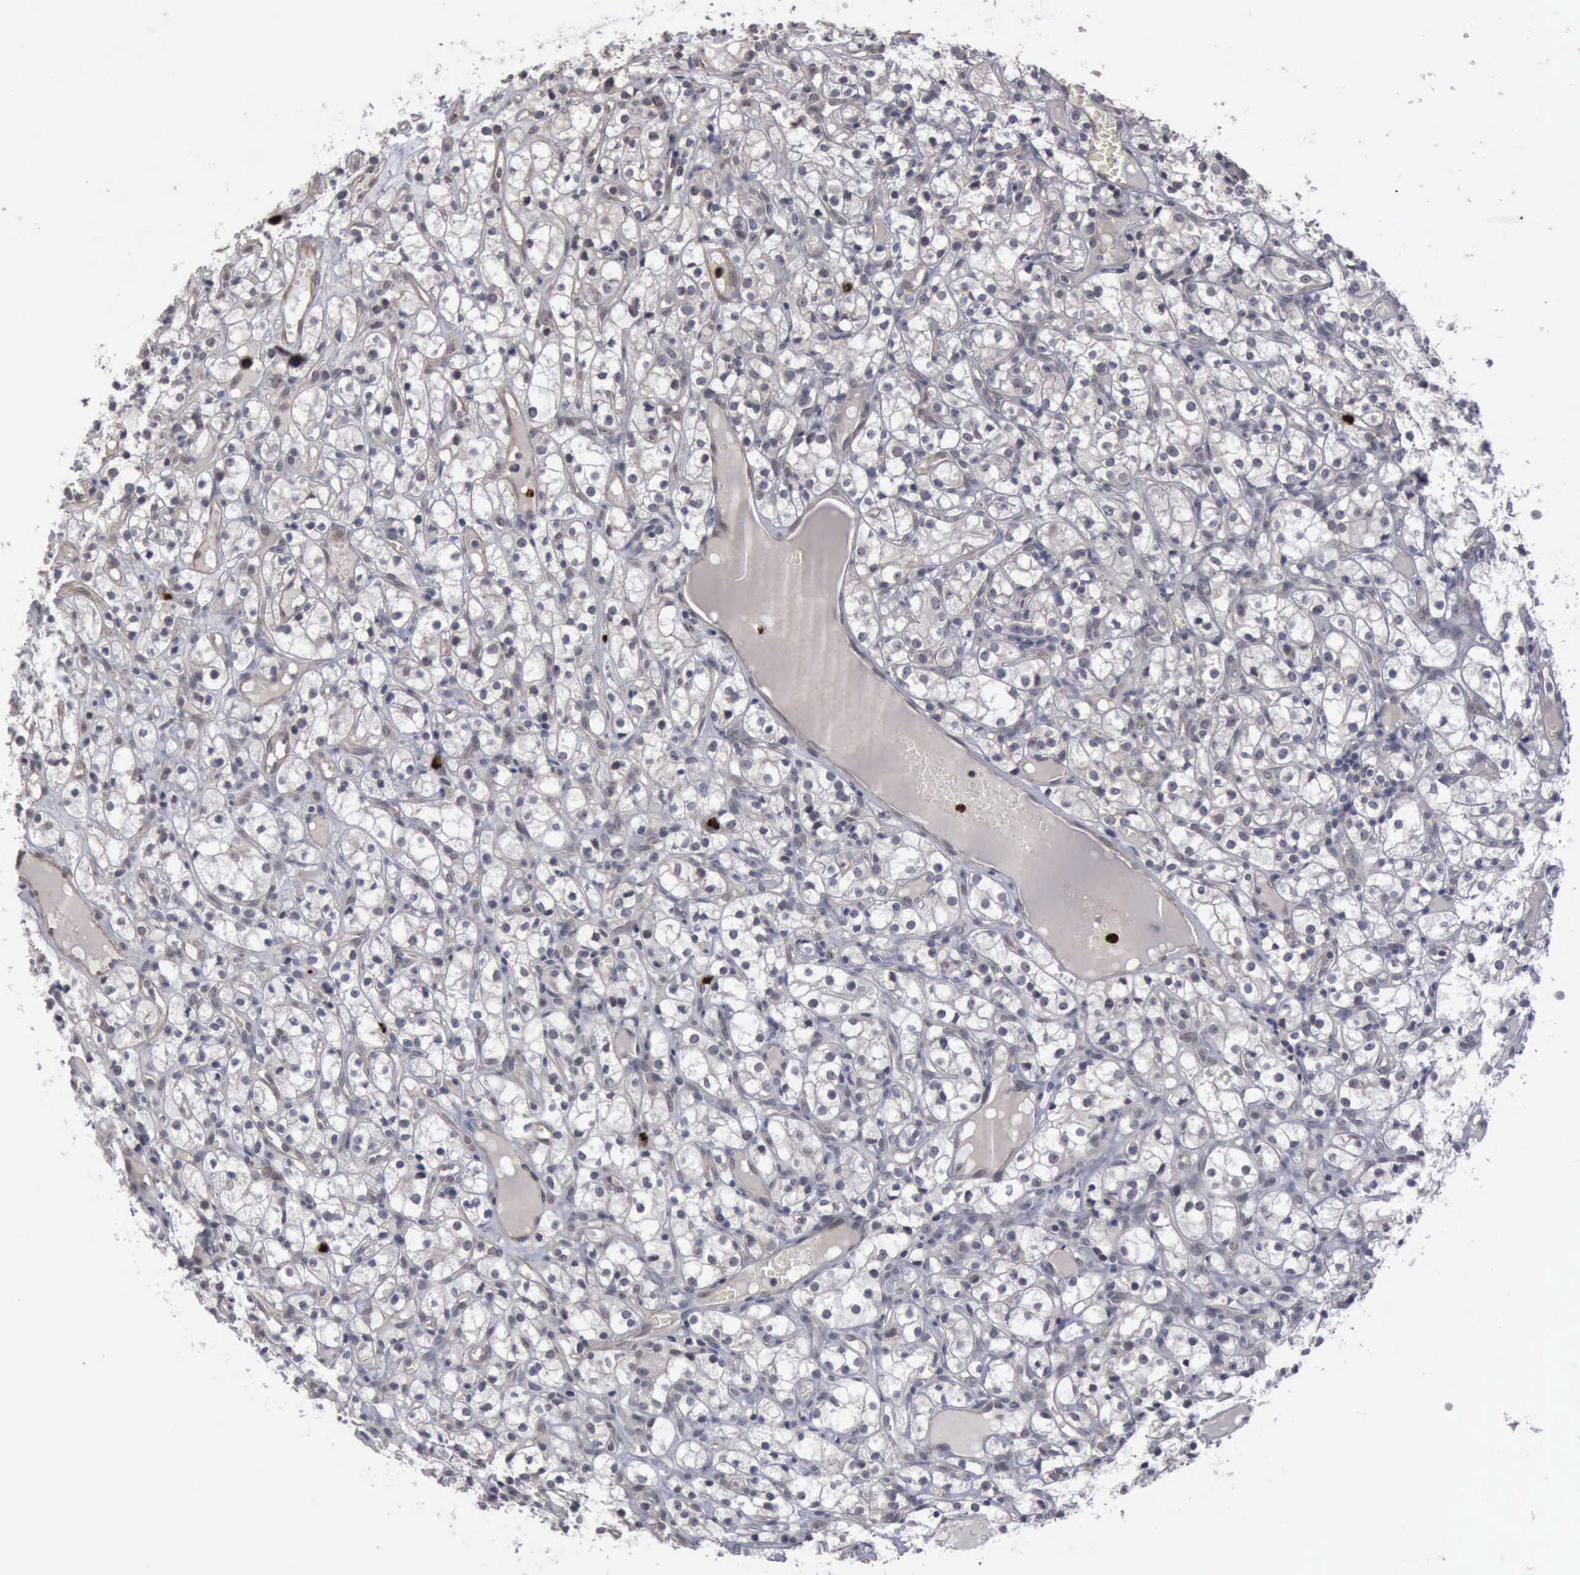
{"staining": {"intensity": "negative", "quantity": "none", "location": "none"}, "tissue": "renal cancer", "cell_type": "Tumor cells", "image_type": "cancer", "snomed": [{"axis": "morphology", "description": "Adenocarcinoma, NOS"}, {"axis": "topography", "description": "Kidney"}], "caption": "Human adenocarcinoma (renal) stained for a protein using immunohistochemistry demonstrates no staining in tumor cells.", "gene": "MMP9", "patient": {"sex": "male", "age": 61}}